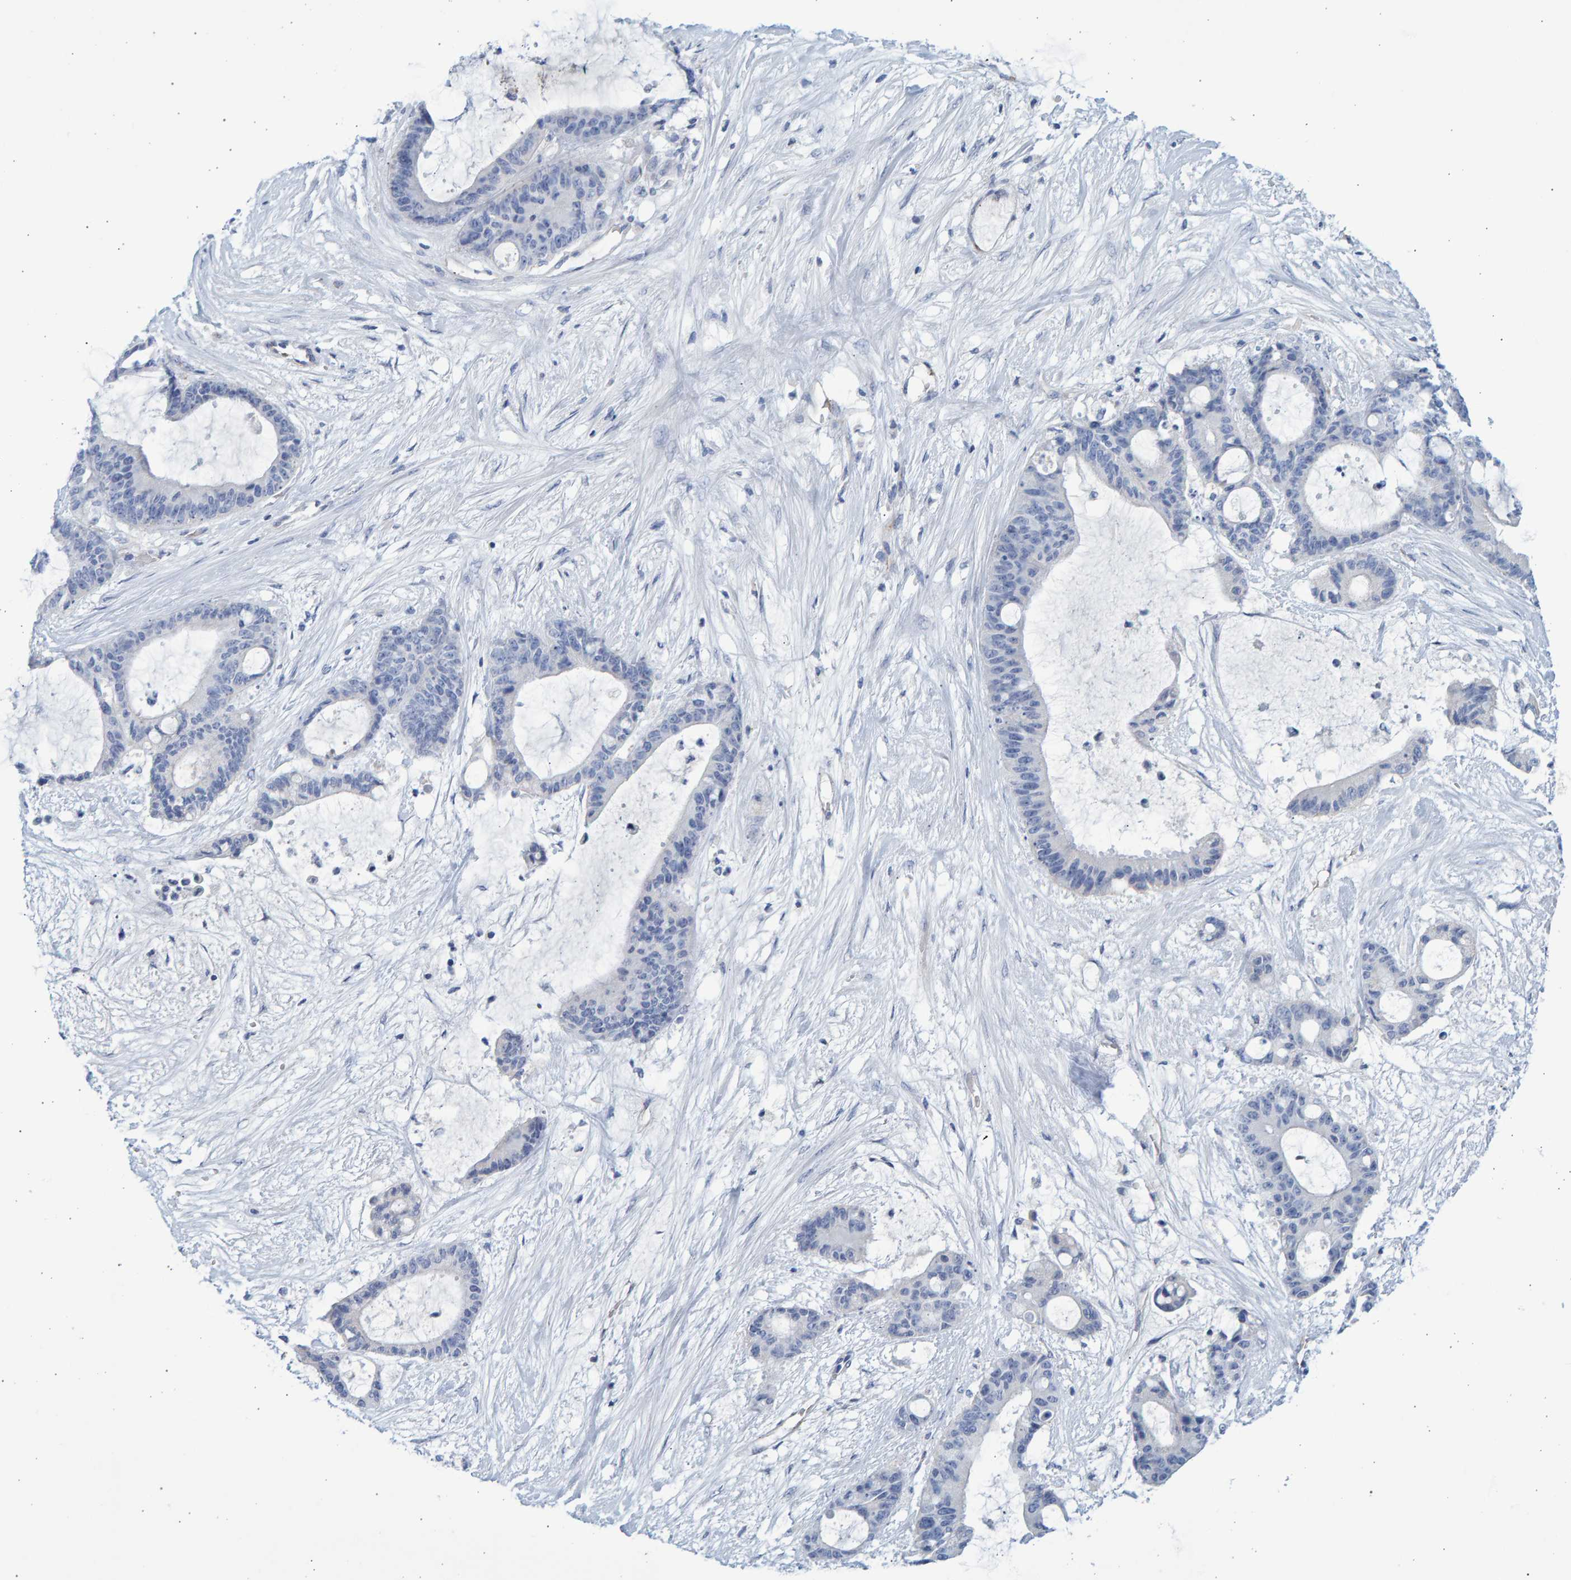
{"staining": {"intensity": "negative", "quantity": "none", "location": "none"}, "tissue": "liver cancer", "cell_type": "Tumor cells", "image_type": "cancer", "snomed": [{"axis": "morphology", "description": "Cholangiocarcinoma"}, {"axis": "topography", "description": "Liver"}], "caption": "DAB (3,3'-diaminobenzidine) immunohistochemical staining of human liver cholangiocarcinoma displays no significant staining in tumor cells.", "gene": "SLC34A3", "patient": {"sex": "female", "age": 73}}